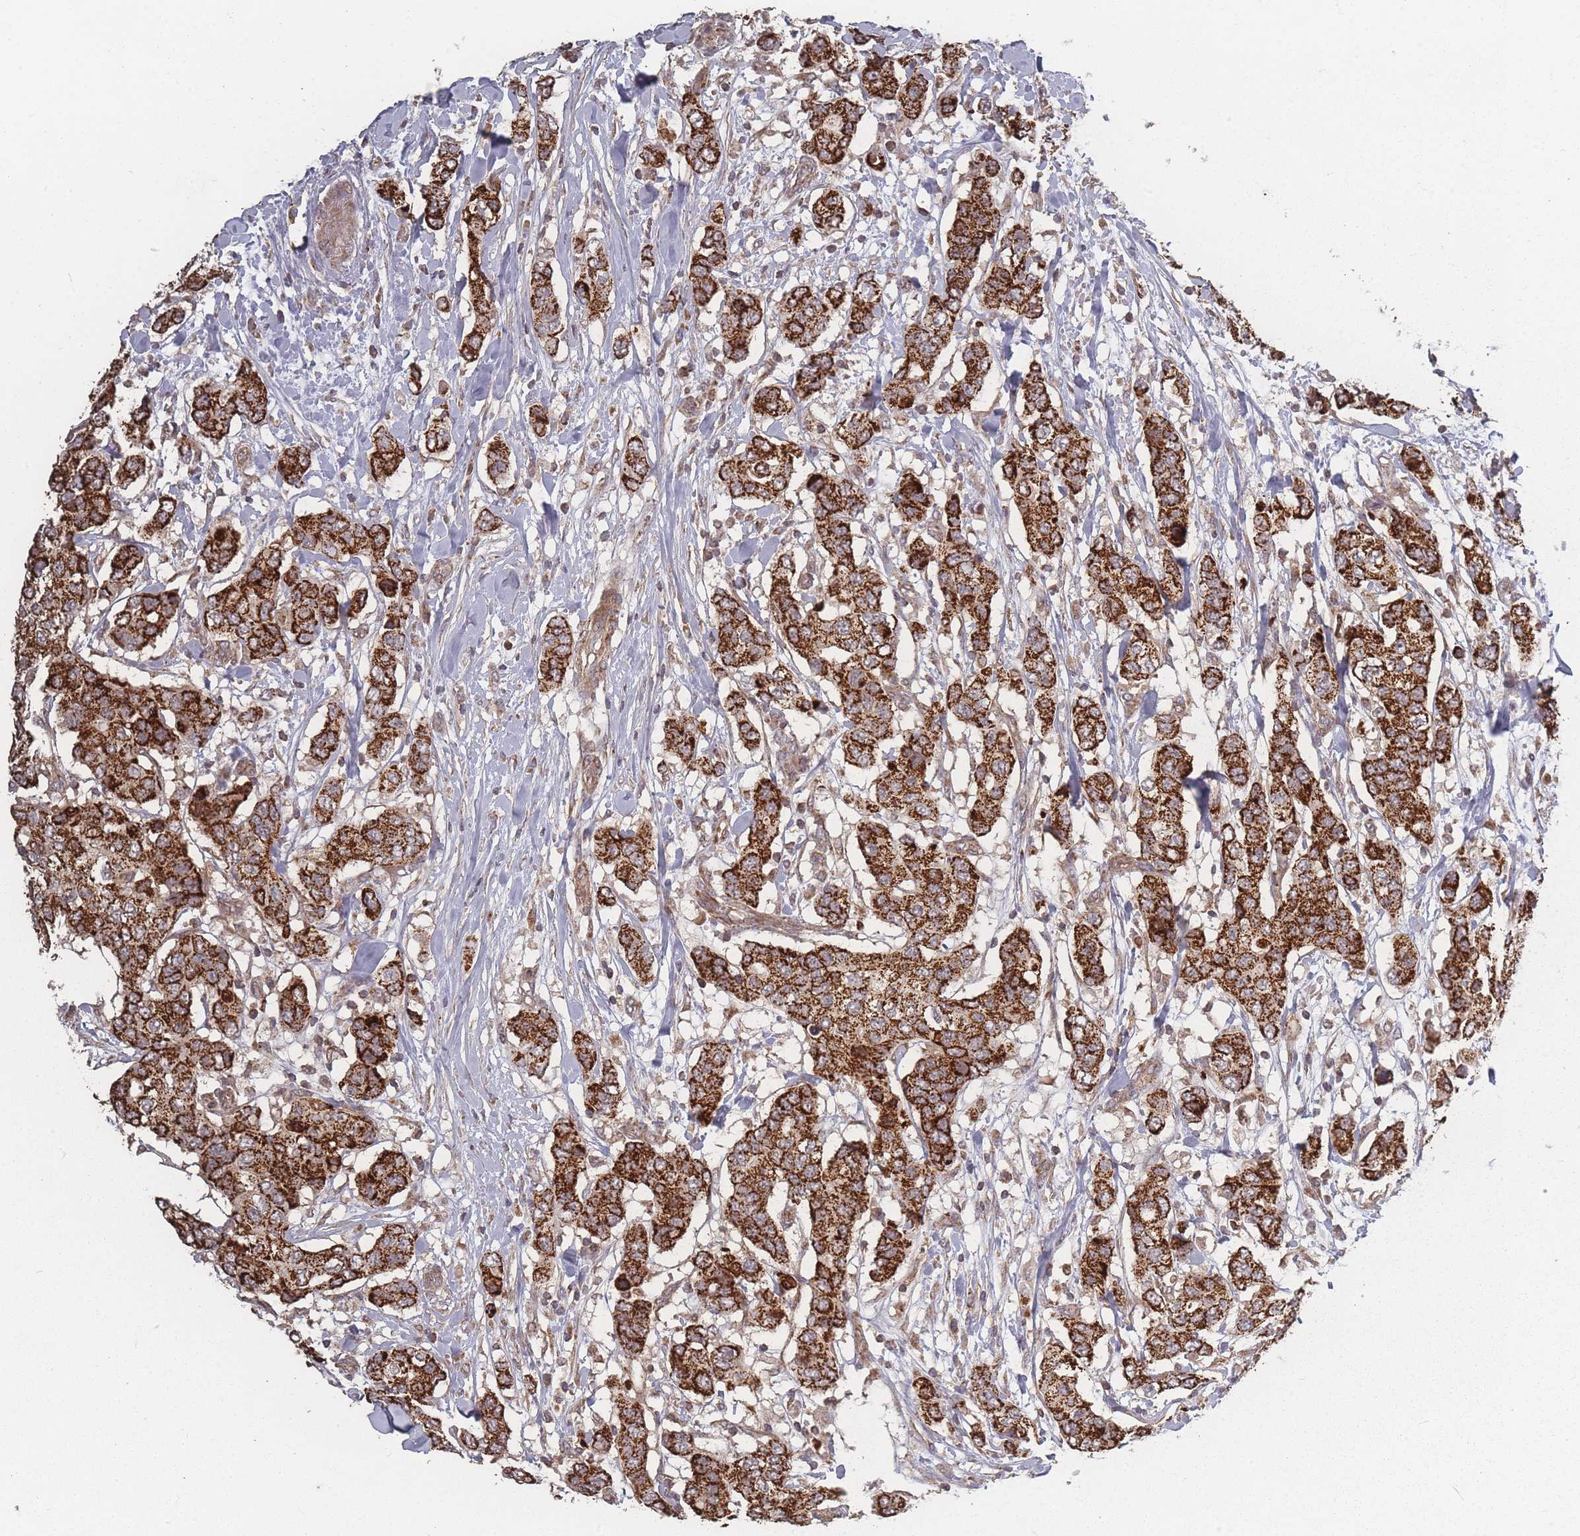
{"staining": {"intensity": "strong", "quantity": ">75%", "location": "cytoplasmic/membranous"}, "tissue": "breast cancer", "cell_type": "Tumor cells", "image_type": "cancer", "snomed": [{"axis": "morphology", "description": "Lobular carcinoma"}, {"axis": "topography", "description": "Breast"}], "caption": "This is an image of immunohistochemistry (IHC) staining of breast cancer (lobular carcinoma), which shows strong positivity in the cytoplasmic/membranous of tumor cells.", "gene": "LYRM7", "patient": {"sex": "female", "age": 51}}